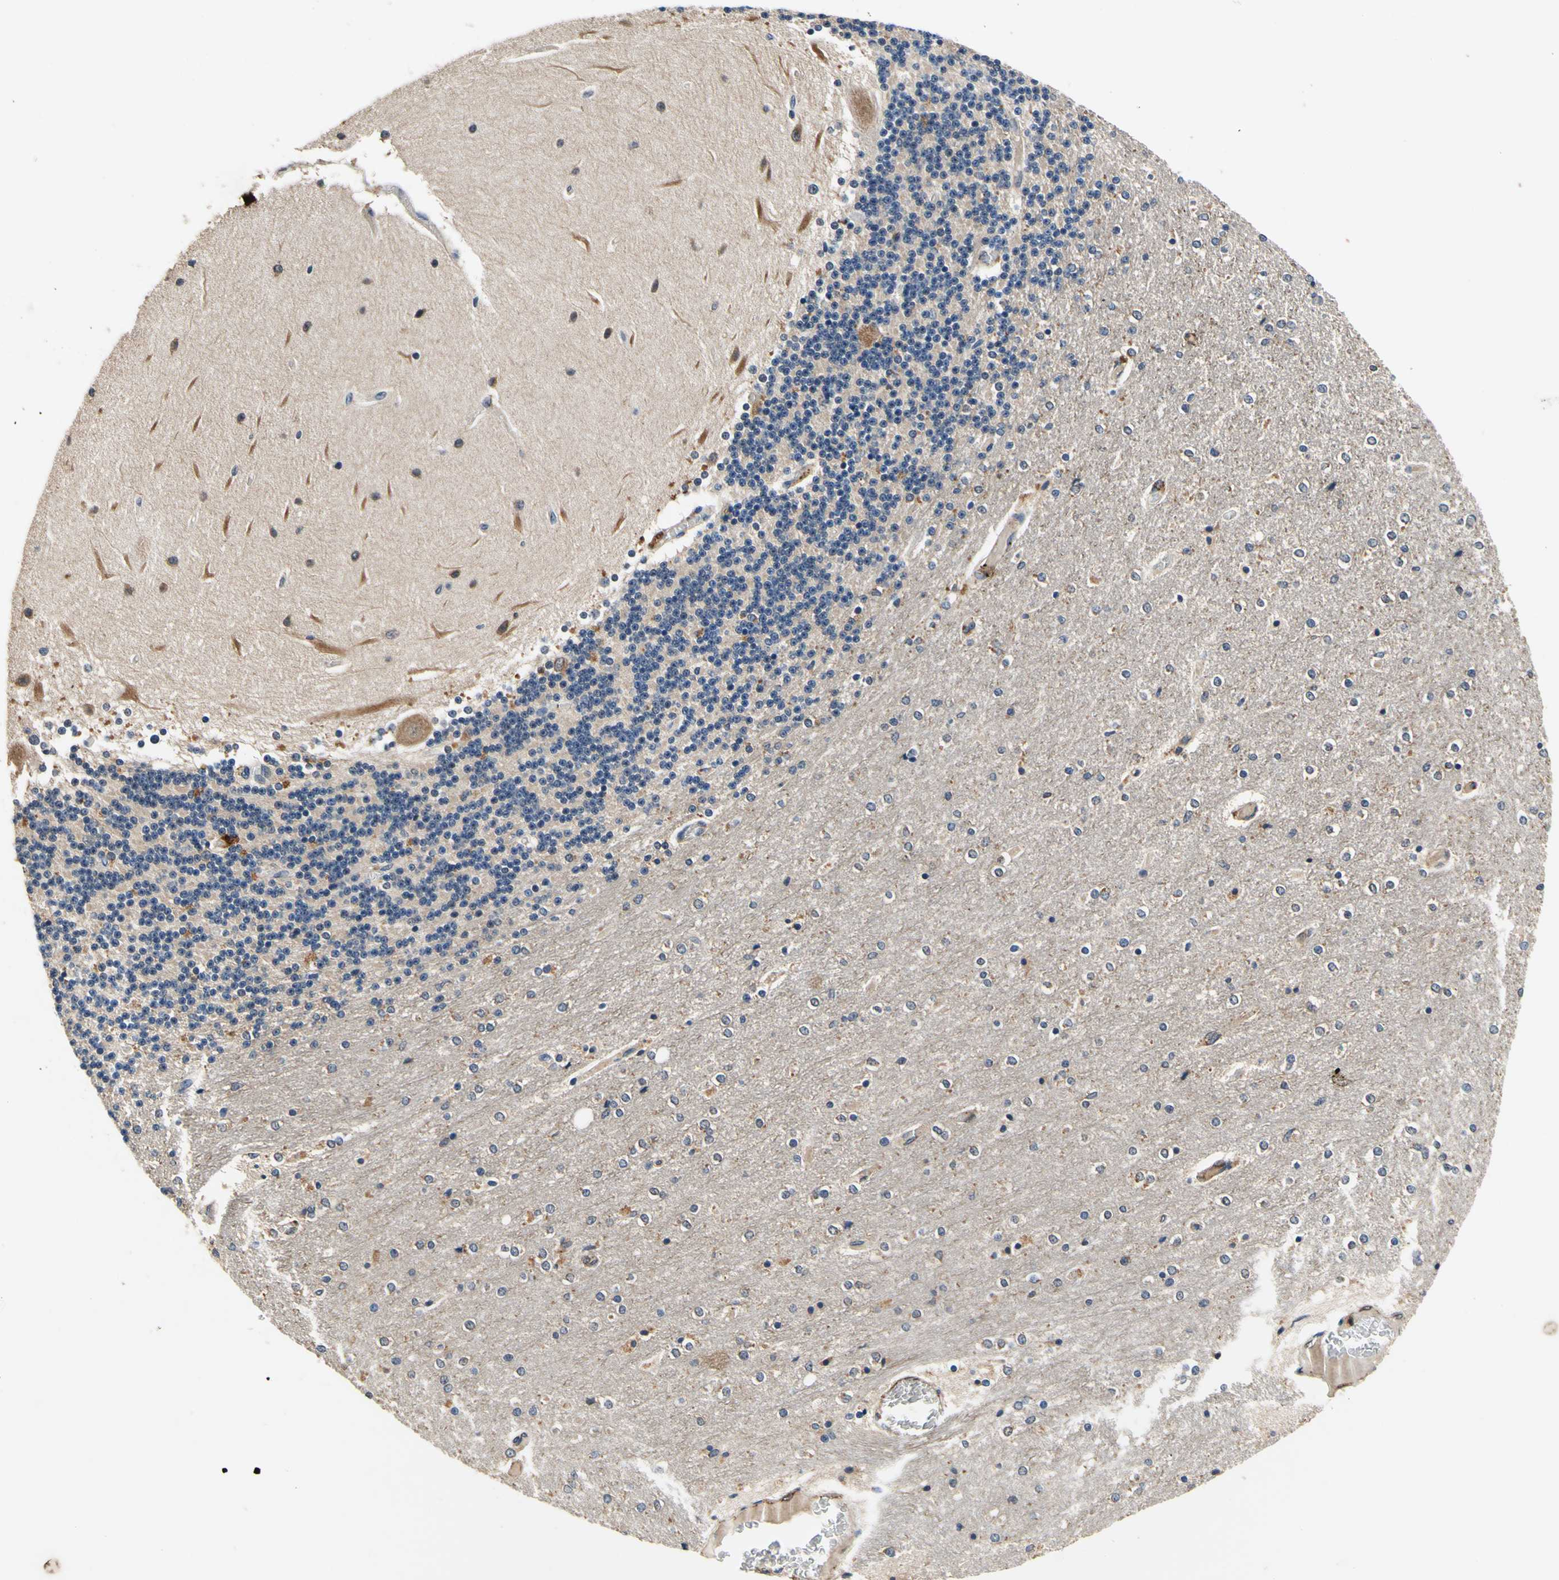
{"staining": {"intensity": "weak", "quantity": "<25%", "location": "cytoplasmic/membranous"}, "tissue": "cerebellum", "cell_type": "Cells in granular layer", "image_type": "normal", "snomed": [{"axis": "morphology", "description": "Normal tissue, NOS"}, {"axis": "topography", "description": "Cerebellum"}], "caption": "Cells in granular layer show no significant positivity in benign cerebellum. (Brightfield microscopy of DAB (3,3'-diaminobenzidine) IHC at high magnification).", "gene": "PLA2G4A", "patient": {"sex": "female", "age": 54}}